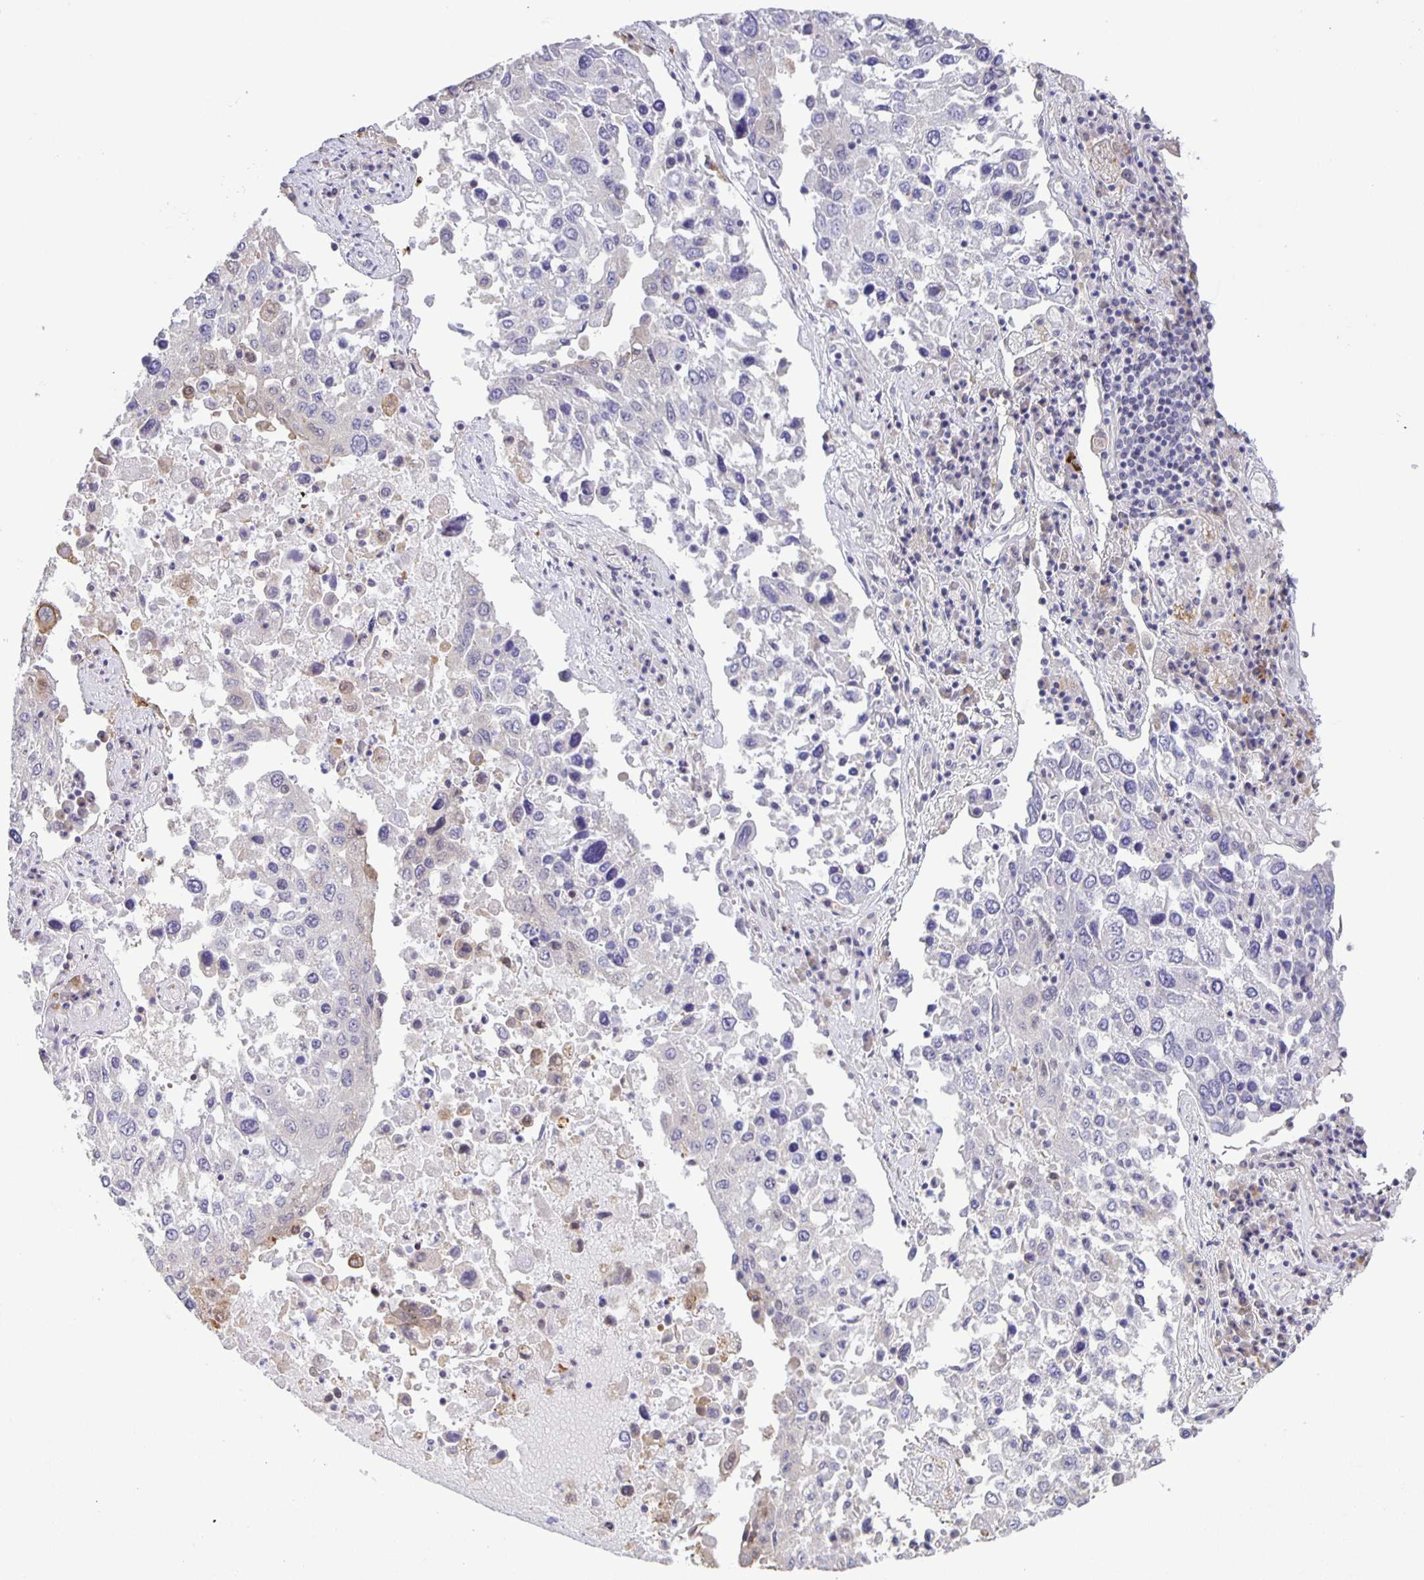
{"staining": {"intensity": "negative", "quantity": "none", "location": "none"}, "tissue": "lung cancer", "cell_type": "Tumor cells", "image_type": "cancer", "snomed": [{"axis": "morphology", "description": "Squamous cell carcinoma, NOS"}, {"axis": "topography", "description": "Lung"}], "caption": "There is no significant positivity in tumor cells of lung cancer. (Brightfield microscopy of DAB IHC at high magnification).", "gene": "MAPK12", "patient": {"sex": "male", "age": 65}}